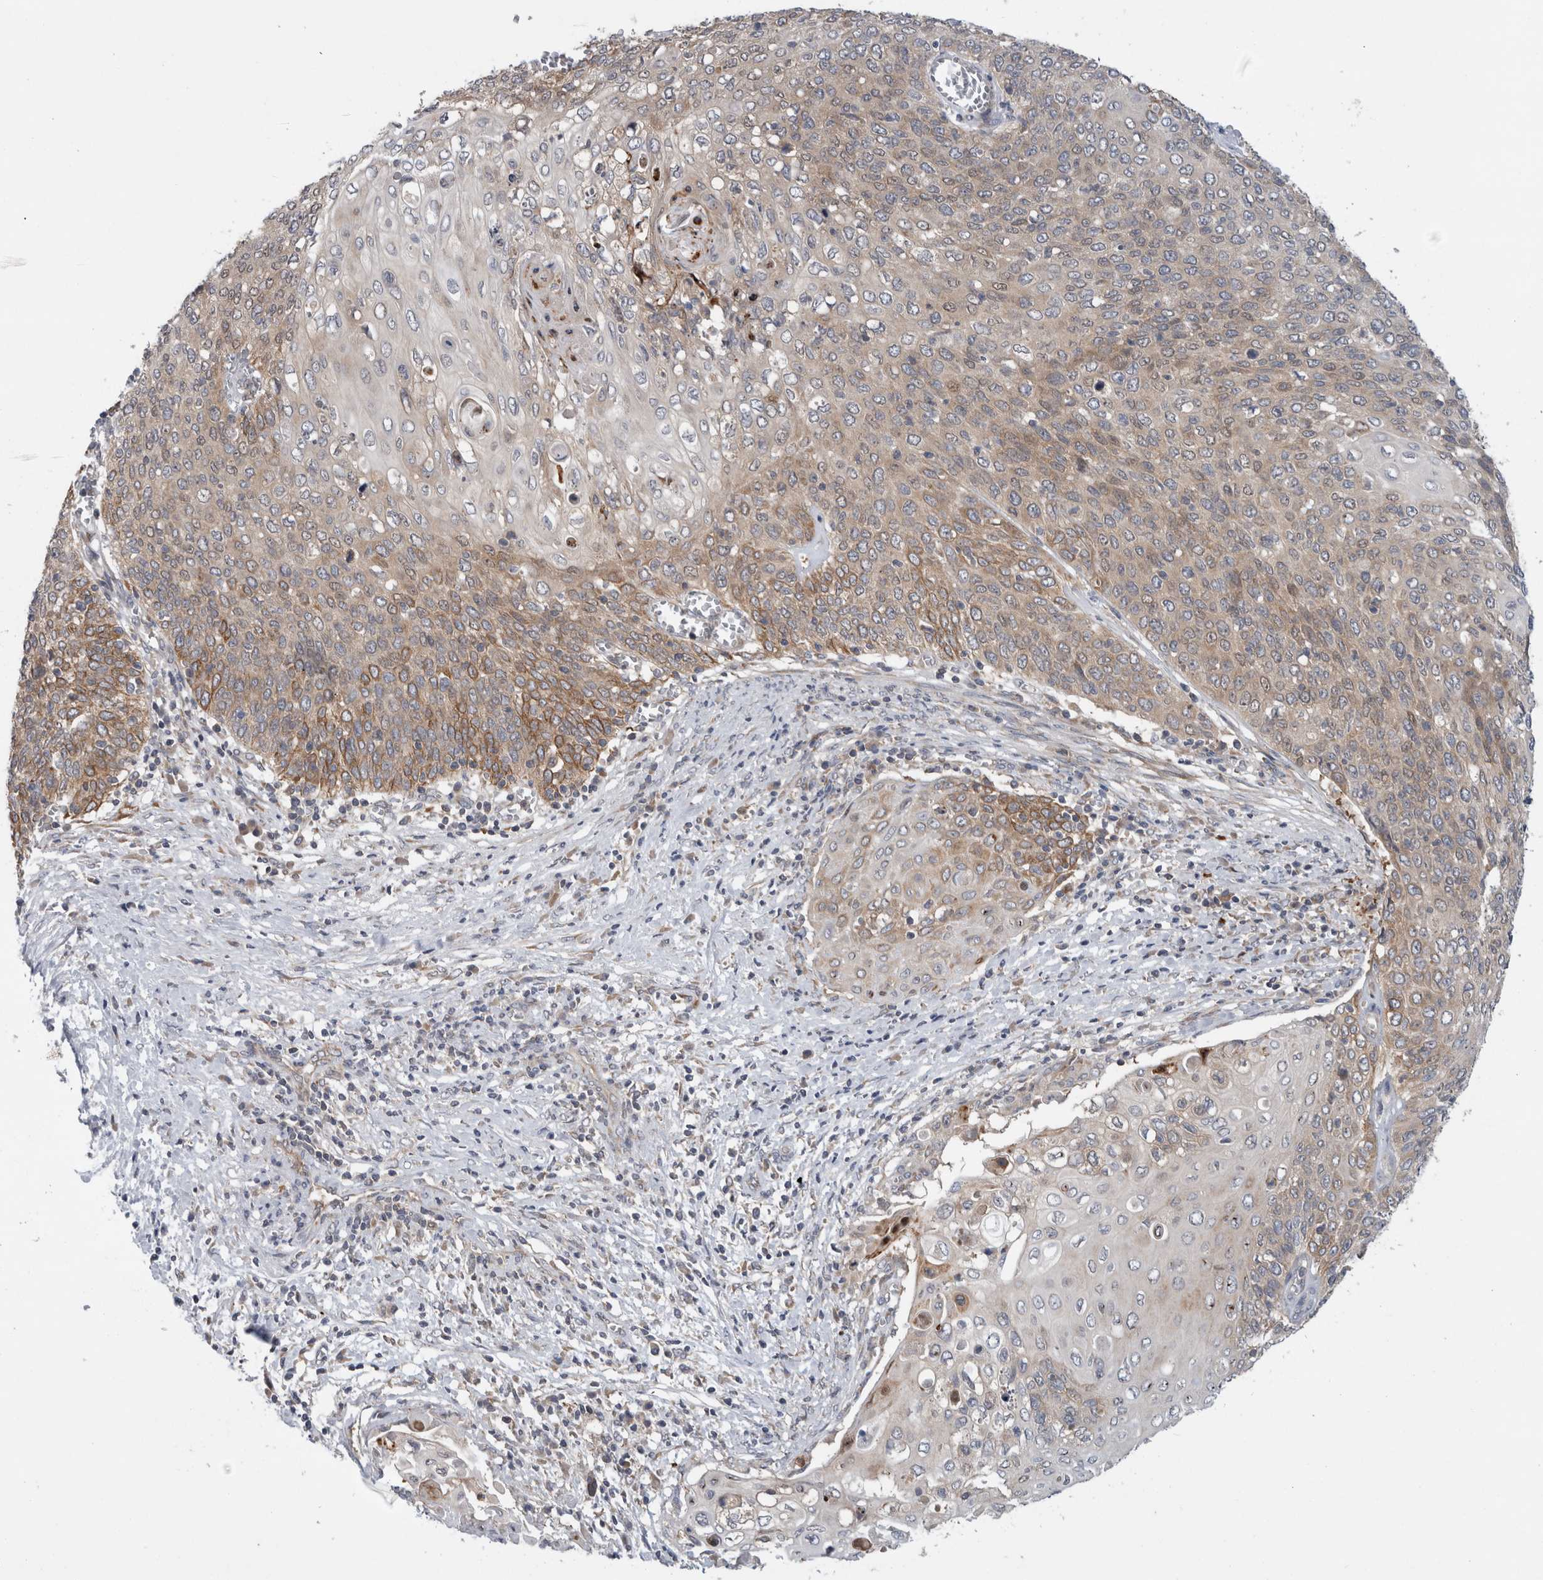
{"staining": {"intensity": "weak", "quantity": "25%-75%", "location": "cytoplasmic/membranous"}, "tissue": "cervical cancer", "cell_type": "Tumor cells", "image_type": "cancer", "snomed": [{"axis": "morphology", "description": "Squamous cell carcinoma, NOS"}, {"axis": "topography", "description": "Cervix"}], "caption": "Weak cytoplasmic/membranous protein positivity is present in approximately 25%-75% of tumor cells in squamous cell carcinoma (cervical).", "gene": "PDCD2", "patient": {"sex": "female", "age": 39}}